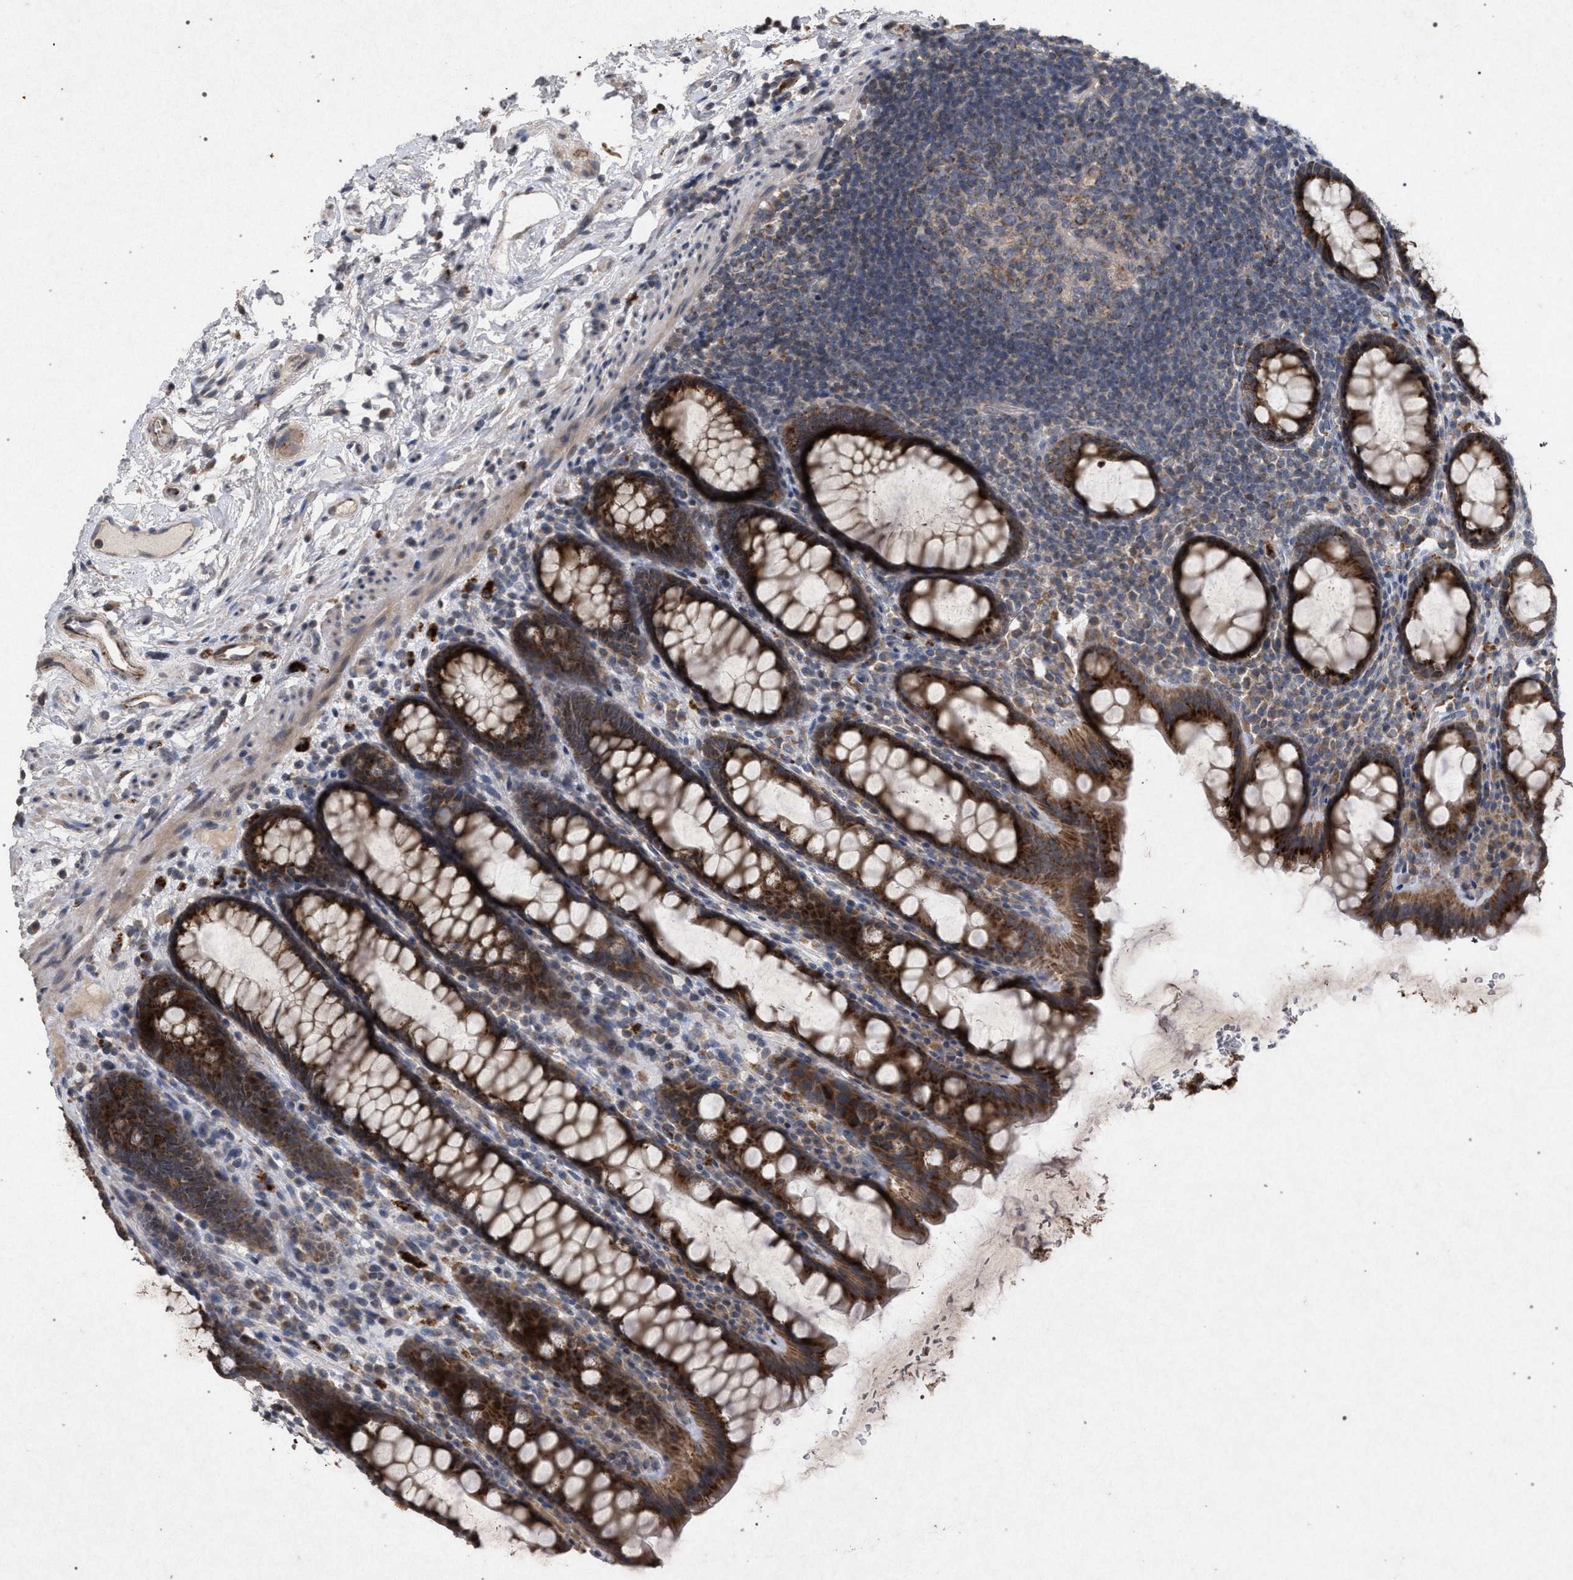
{"staining": {"intensity": "strong", "quantity": ">75%", "location": "cytoplasmic/membranous"}, "tissue": "rectum", "cell_type": "Glandular cells", "image_type": "normal", "snomed": [{"axis": "morphology", "description": "Normal tissue, NOS"}, {"axis": "topography", "description": "Rectum"}], "caption": "Immunohistochemistry micrograph of normal rectum: rectum stained using immunohistochemistry exhibits high levels of strong protein expression localized specifically in the cytoplasmic/membranous of glandular cells, appearing as a cytoplasmic/membranous brown color.", "gene": "PKD2L1", "patient": {"sex": "male", "age": 92}}